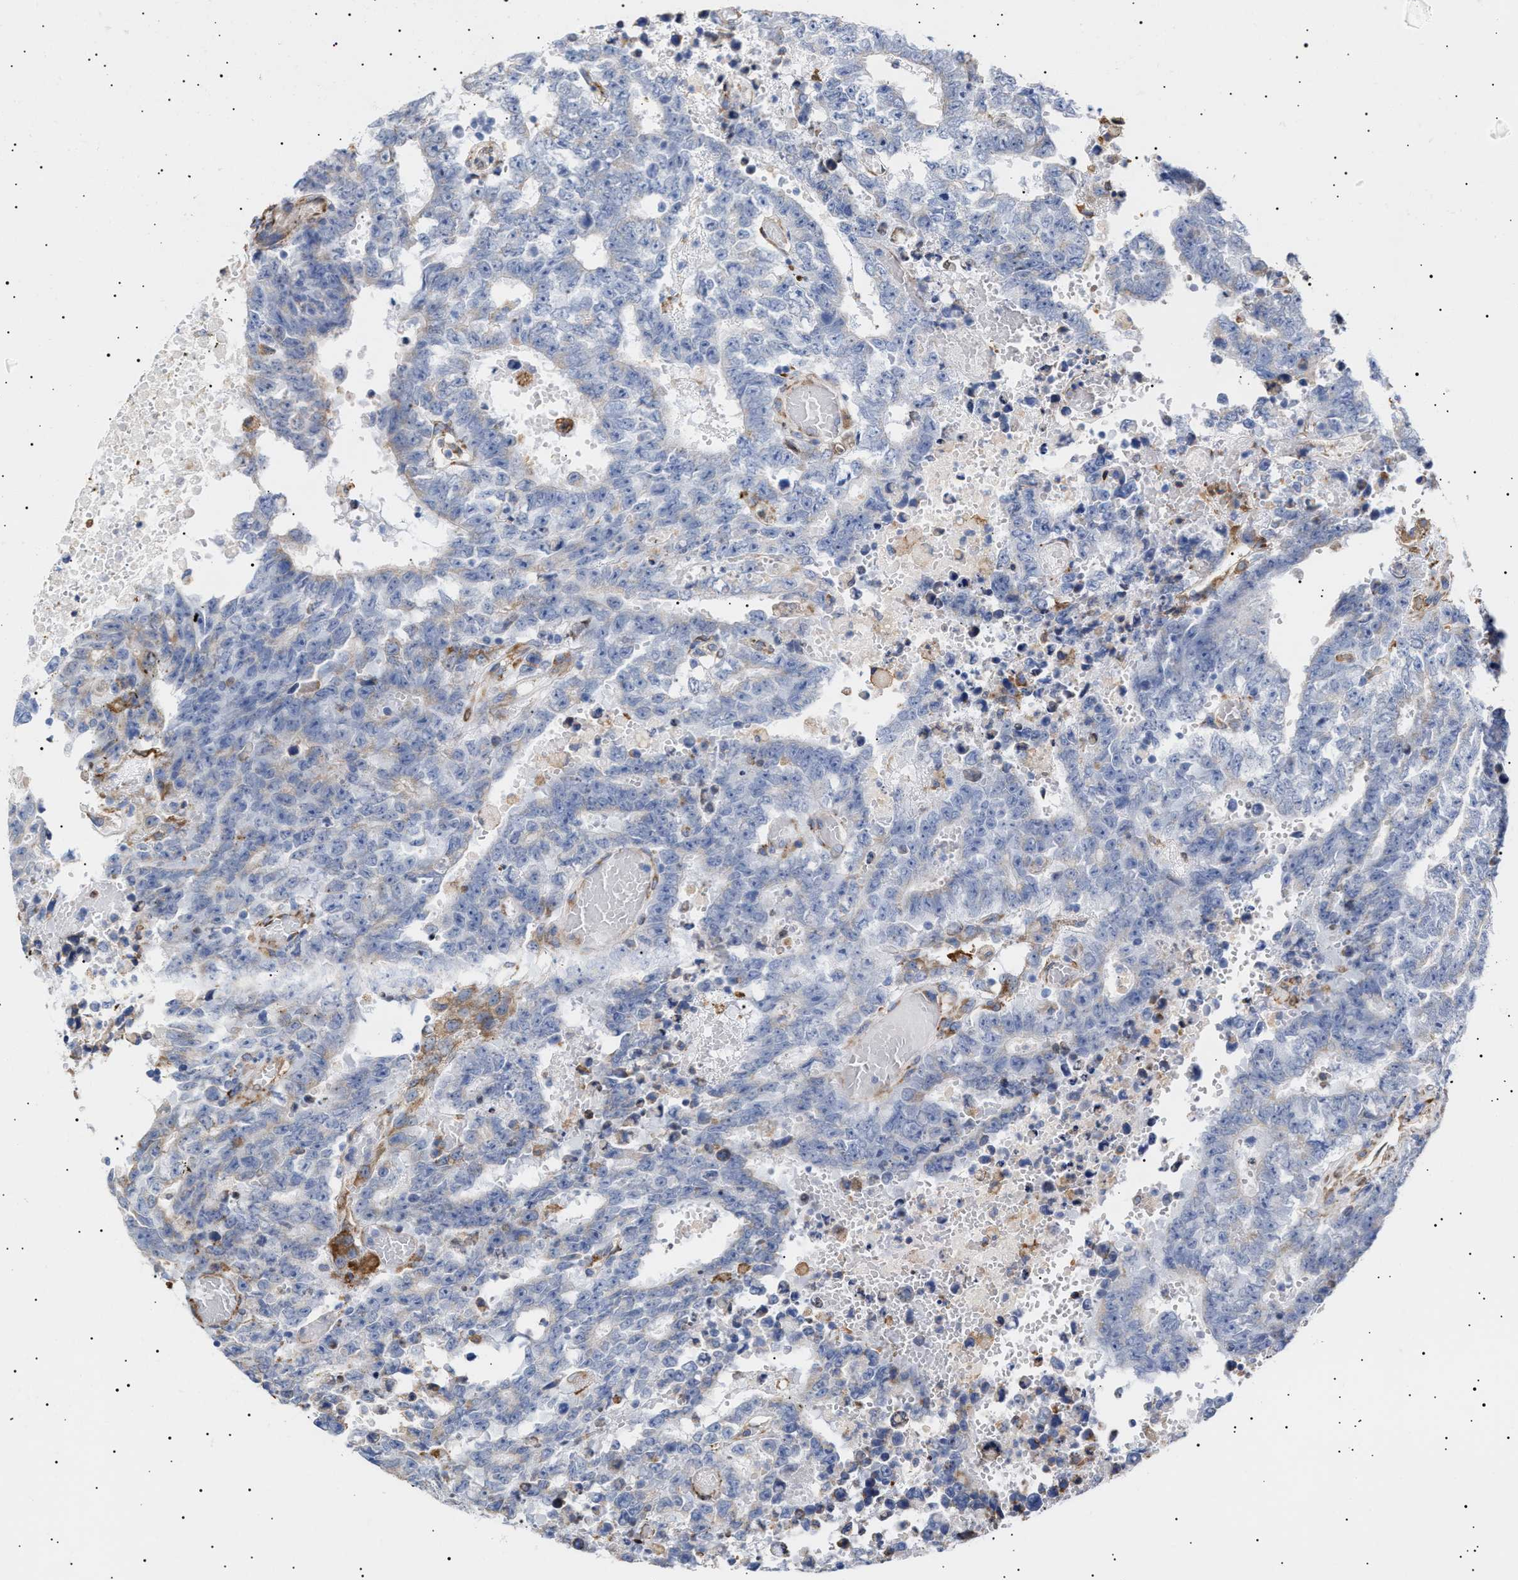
{"staining": {"intensity": "negative", "quantity": "none", "location": "none"}, "tissue": "testis cancer", "cell_type": "Tumor cells", "image_type": "cancer", "snomed": [{"axis": "morphology", "description": "Carcinoma, Embryonal, NOS"}, {"axis": "topography", "description": "Testis"}], "caption": "DAB immunohistochemical staining of human testis cancer demonstrates no significant staining in tumor cells.", "gene": "ERCC6L2", "patient": {"sex": "male", "age": 25}}